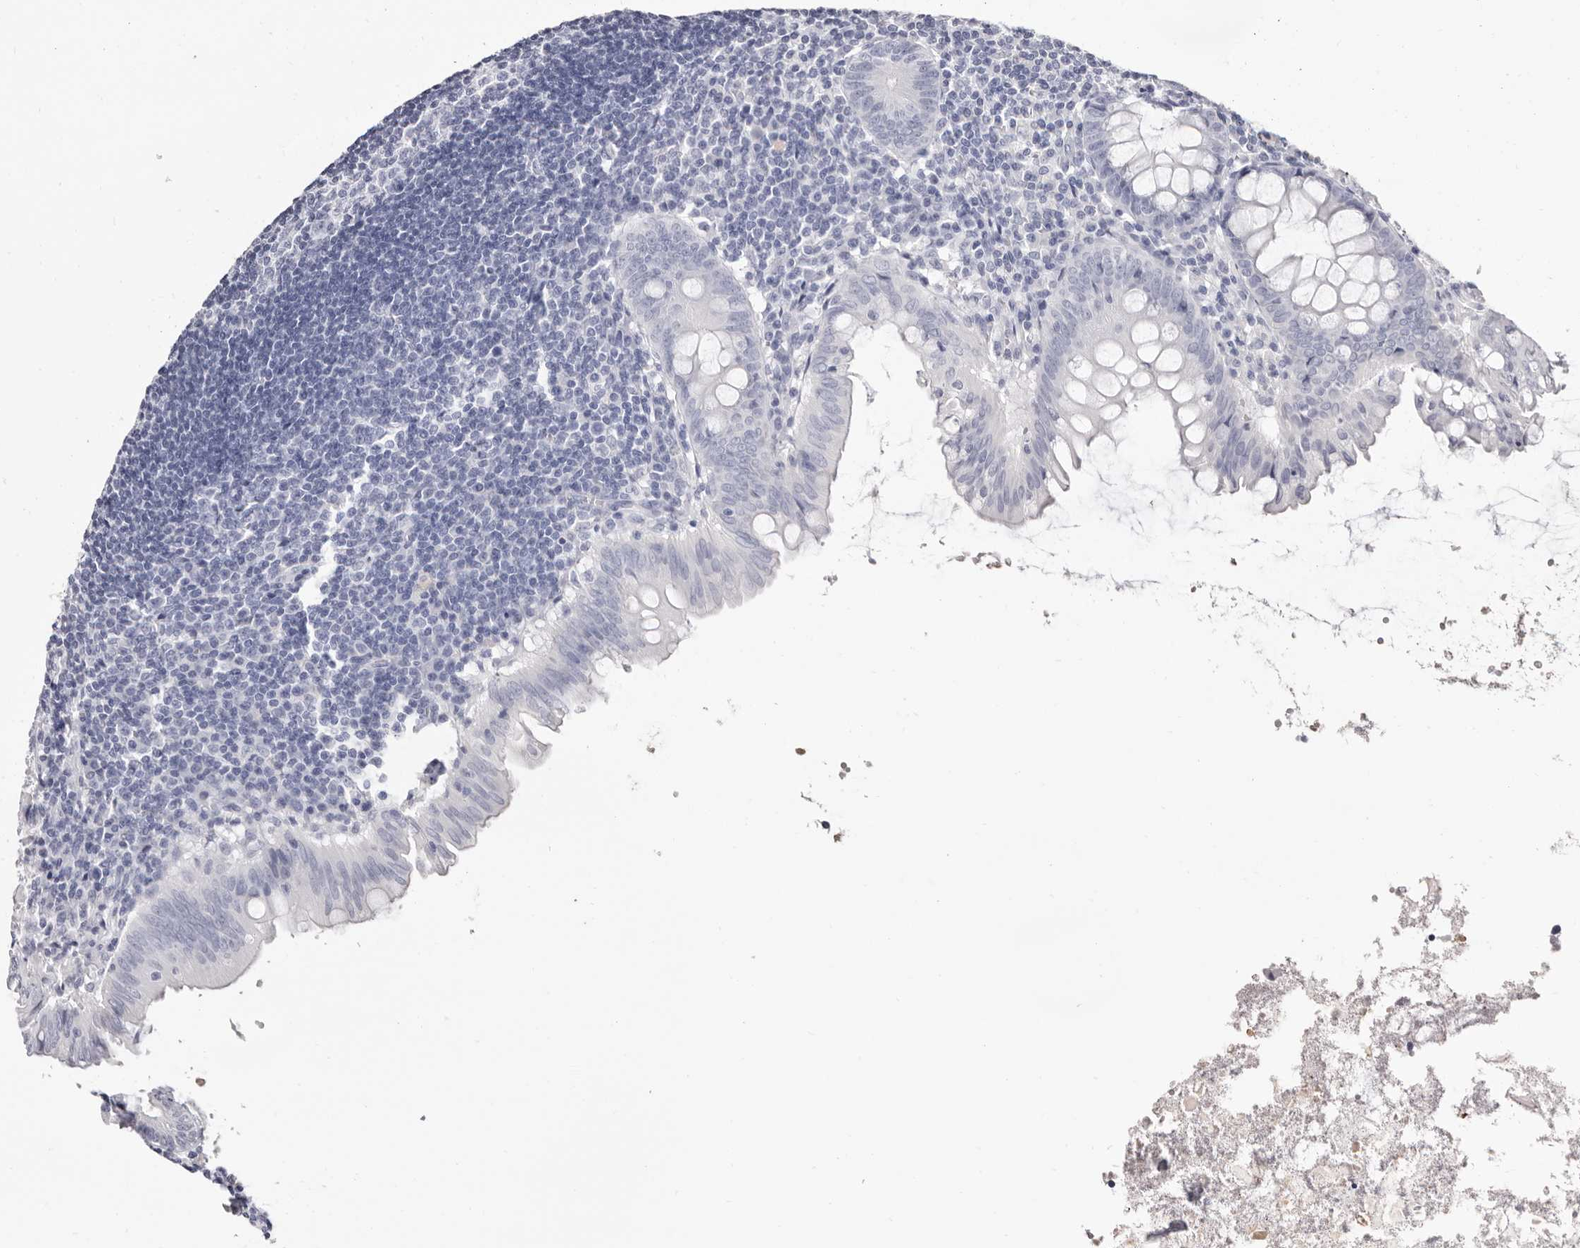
{"staining": {"intensity": "negative", "quantity": "none", "location": "none"}, "tissue": "appendix", "cell_type": "Glandular cells", "image_type": "normal", "snomed": [{"axis": "morphology", "description": "Normal tissue, NOS"}, {"axis": "topography", "description": "Appendix"}], "caption": "Image shows no significant protein staining in glandular cells of unremarkable appendix.", "gene": "LPO", "patient": {"sex": "female", "age": 54}}